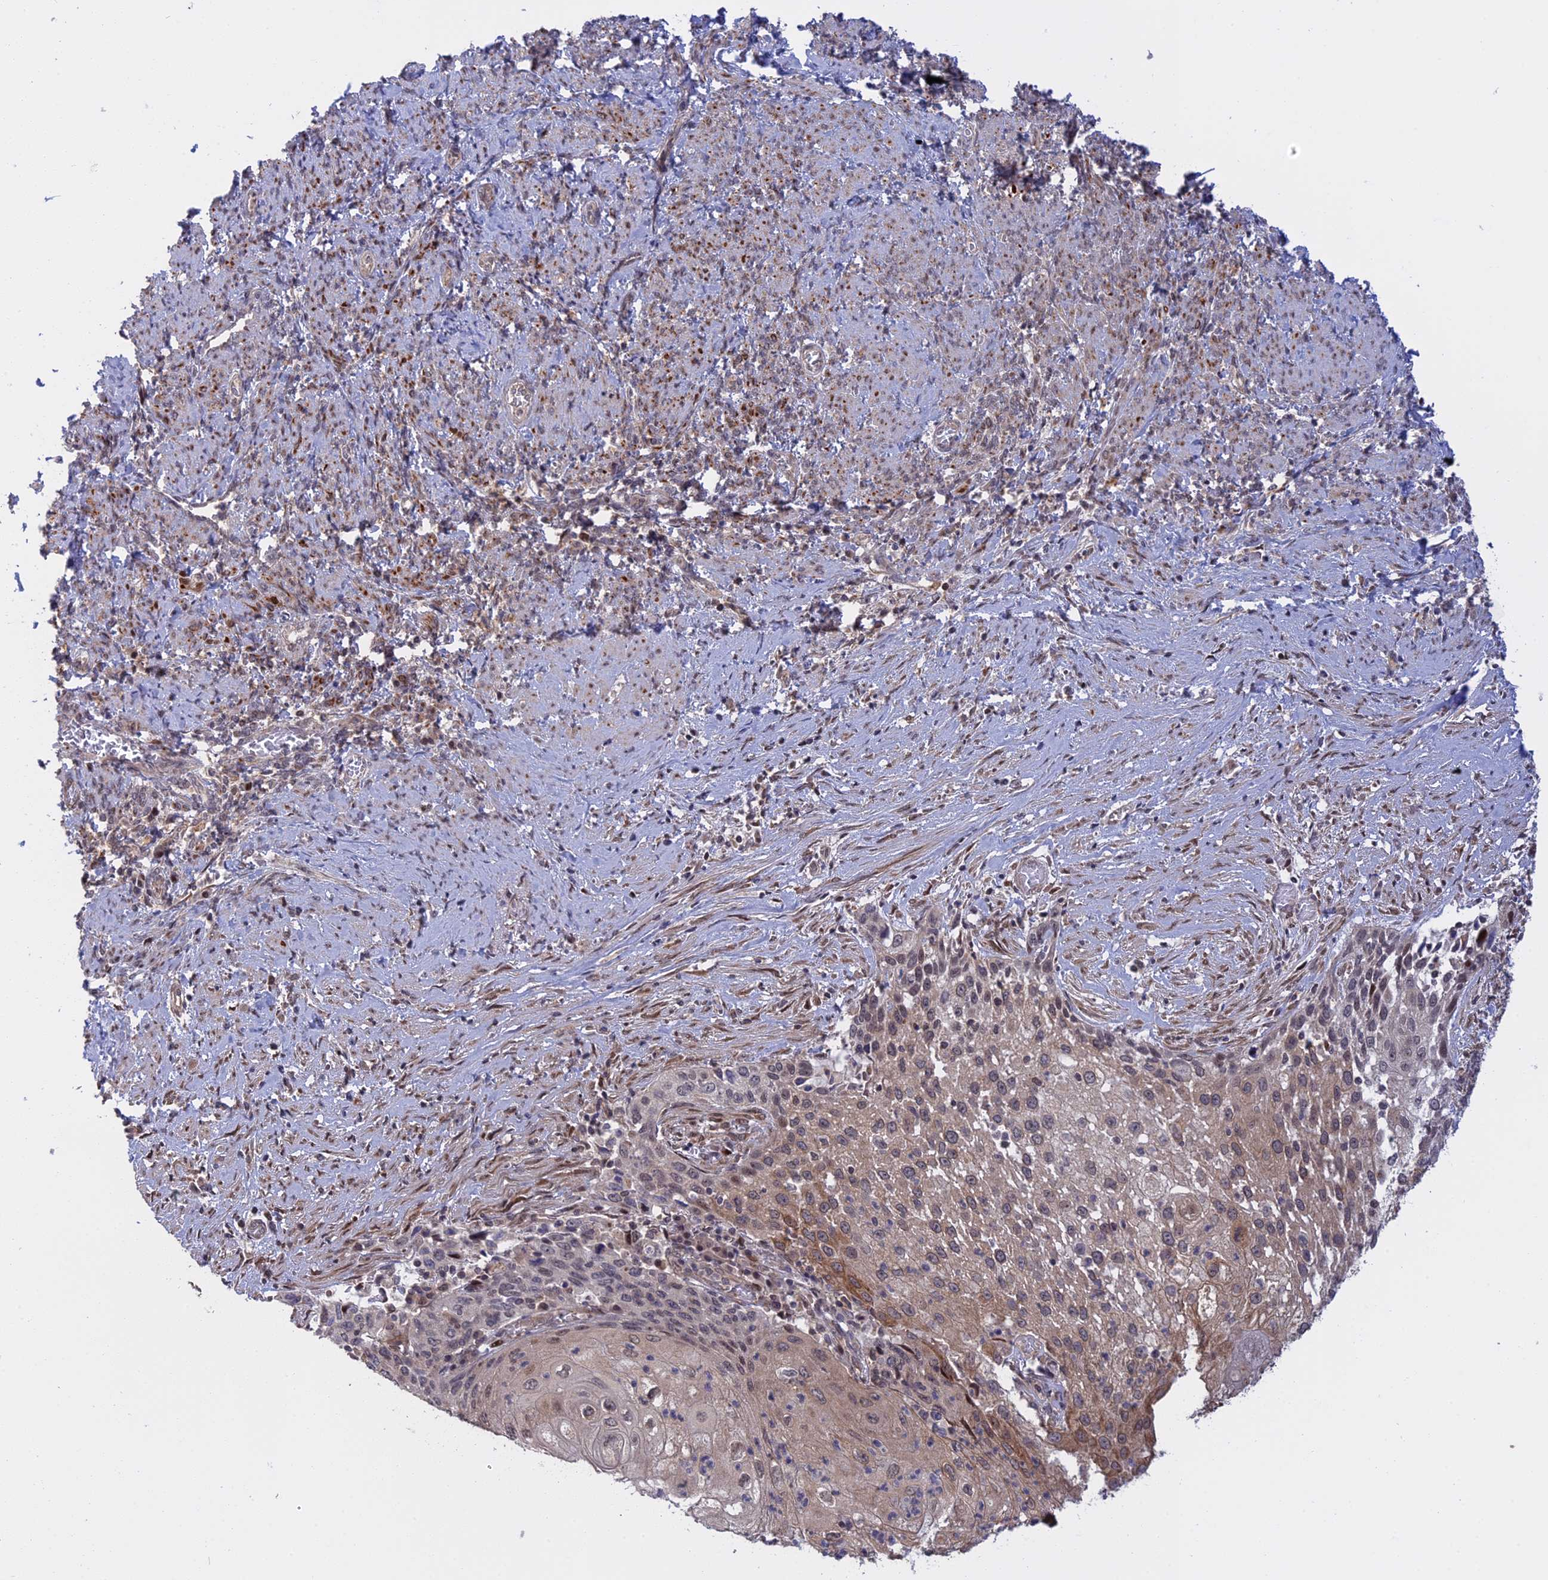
{"staining": {"intensity": "moderate", "quantity": "<25%", "location": "cytoplasmic/membranous,nuclear"}, "tissue": "cervical cancer", "cell_type": "Tumor cells", "image_type": "cancer", "snomed": [{"axis": "morphology", "description": "Squamous cell carcinoma, NOS"}, {"axis": "topography", "description": "Cervix"}], "caption": "Protein expression analysis of cervical squamous cell carcinoma displays moderate cytoplasmic/membranous and nuclear positivity in about <25% of tumor cells. (DAB (3,3'-diaminobenzidine) = brown stain, brightfield microscopy at high magnification).", "gene": "GSKIP", "patient": {"sex": "female", "age": 67}}